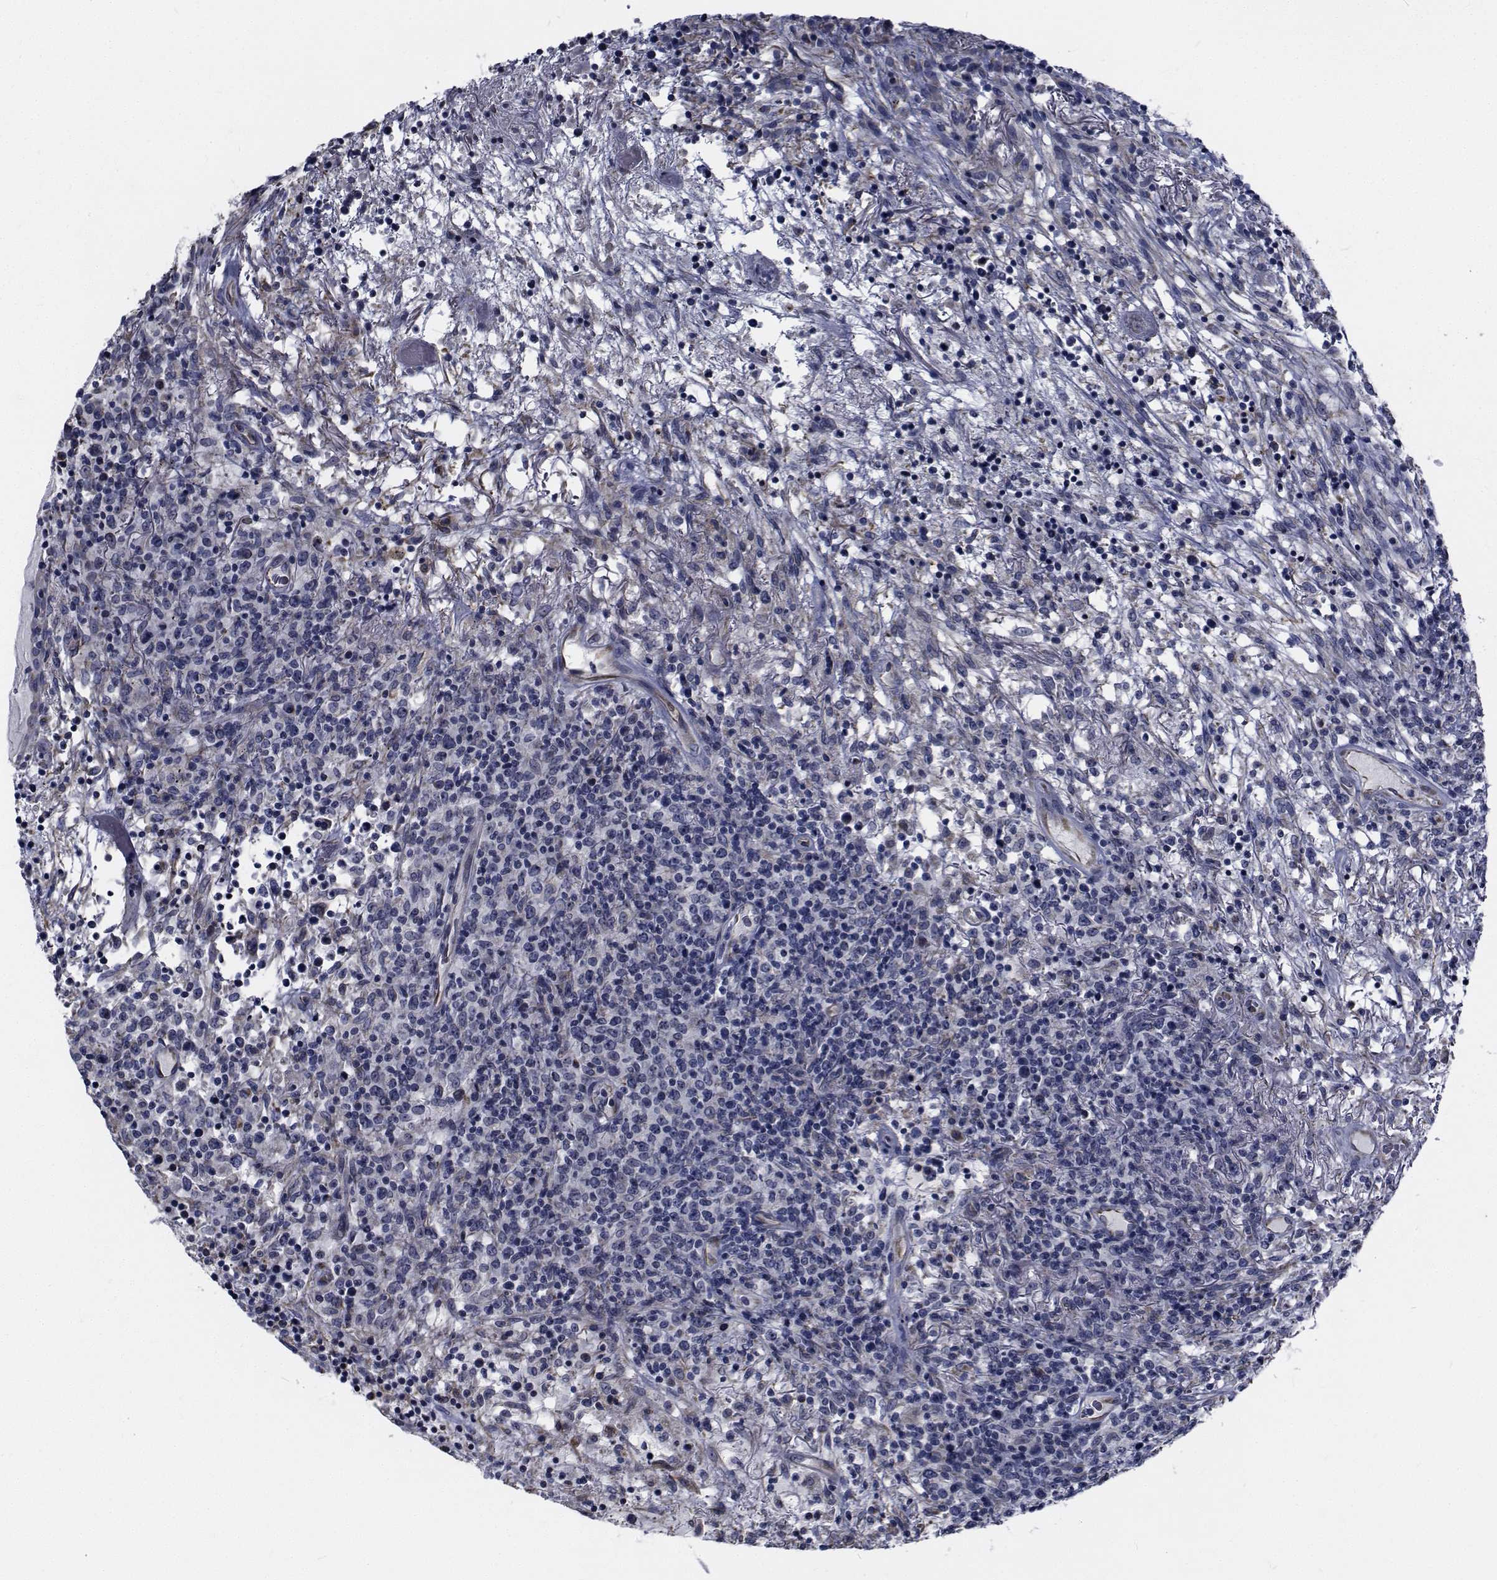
{"staining": {"intensity": "negative", "quantity": "none", "location": "none"}, "tissue": "lymphoma", "cell_type": "Tumor cells", "image_type": "cancer", "snomed": [{"axis": "morphology", "description": "Malignant lymphoma, non-Hodgkin's type, High grade"}, {"axis": "topography", "description": "Lung"}], "caption": "Immunohistochemical staining of human lymphoma reveals no significant expression in tumor cells.", "gene": "TTBK1", "patient": {"sex": "male", "age": 79}}